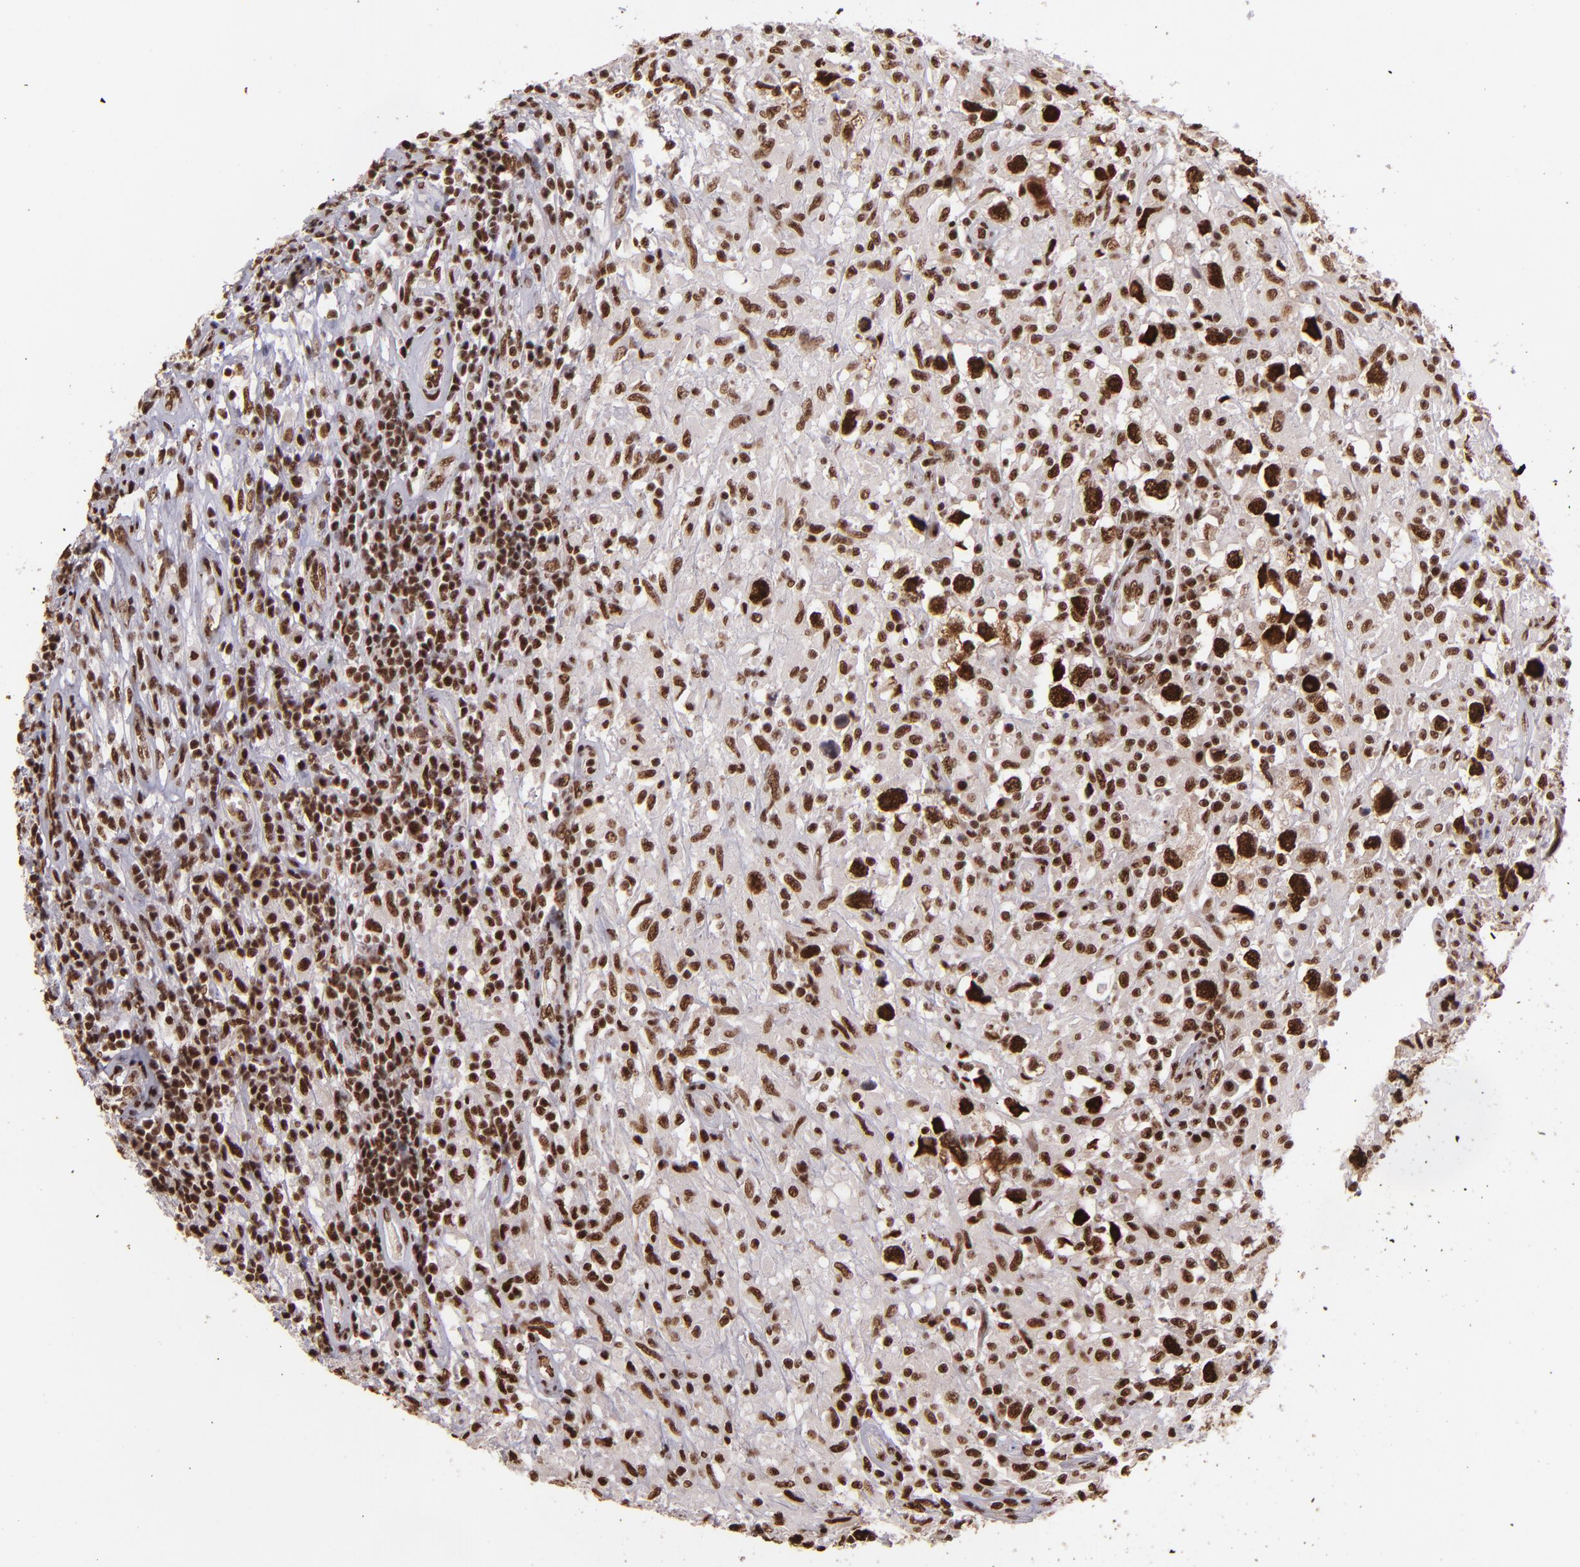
{"staining": {"intensity": "strong", "quantity": "25%-75%", "location": "nuclear"}, "tissue": "testis cancer", "cell_type": "Tumor cells", "image_type": "cancer", "snomed": [{"axis": "morphology", "description": "Seminoma, NOS"}, {"axis": "topography", "description": "Testis"}], "caption": "Immunohistochemical staining of testis cancer (seminoma) shows high levels of strong nuclear staining in approximately 25%-75% of tumor cells.", "gene": "PQBP1", "patient": {"sex": "male", "age": 34}}